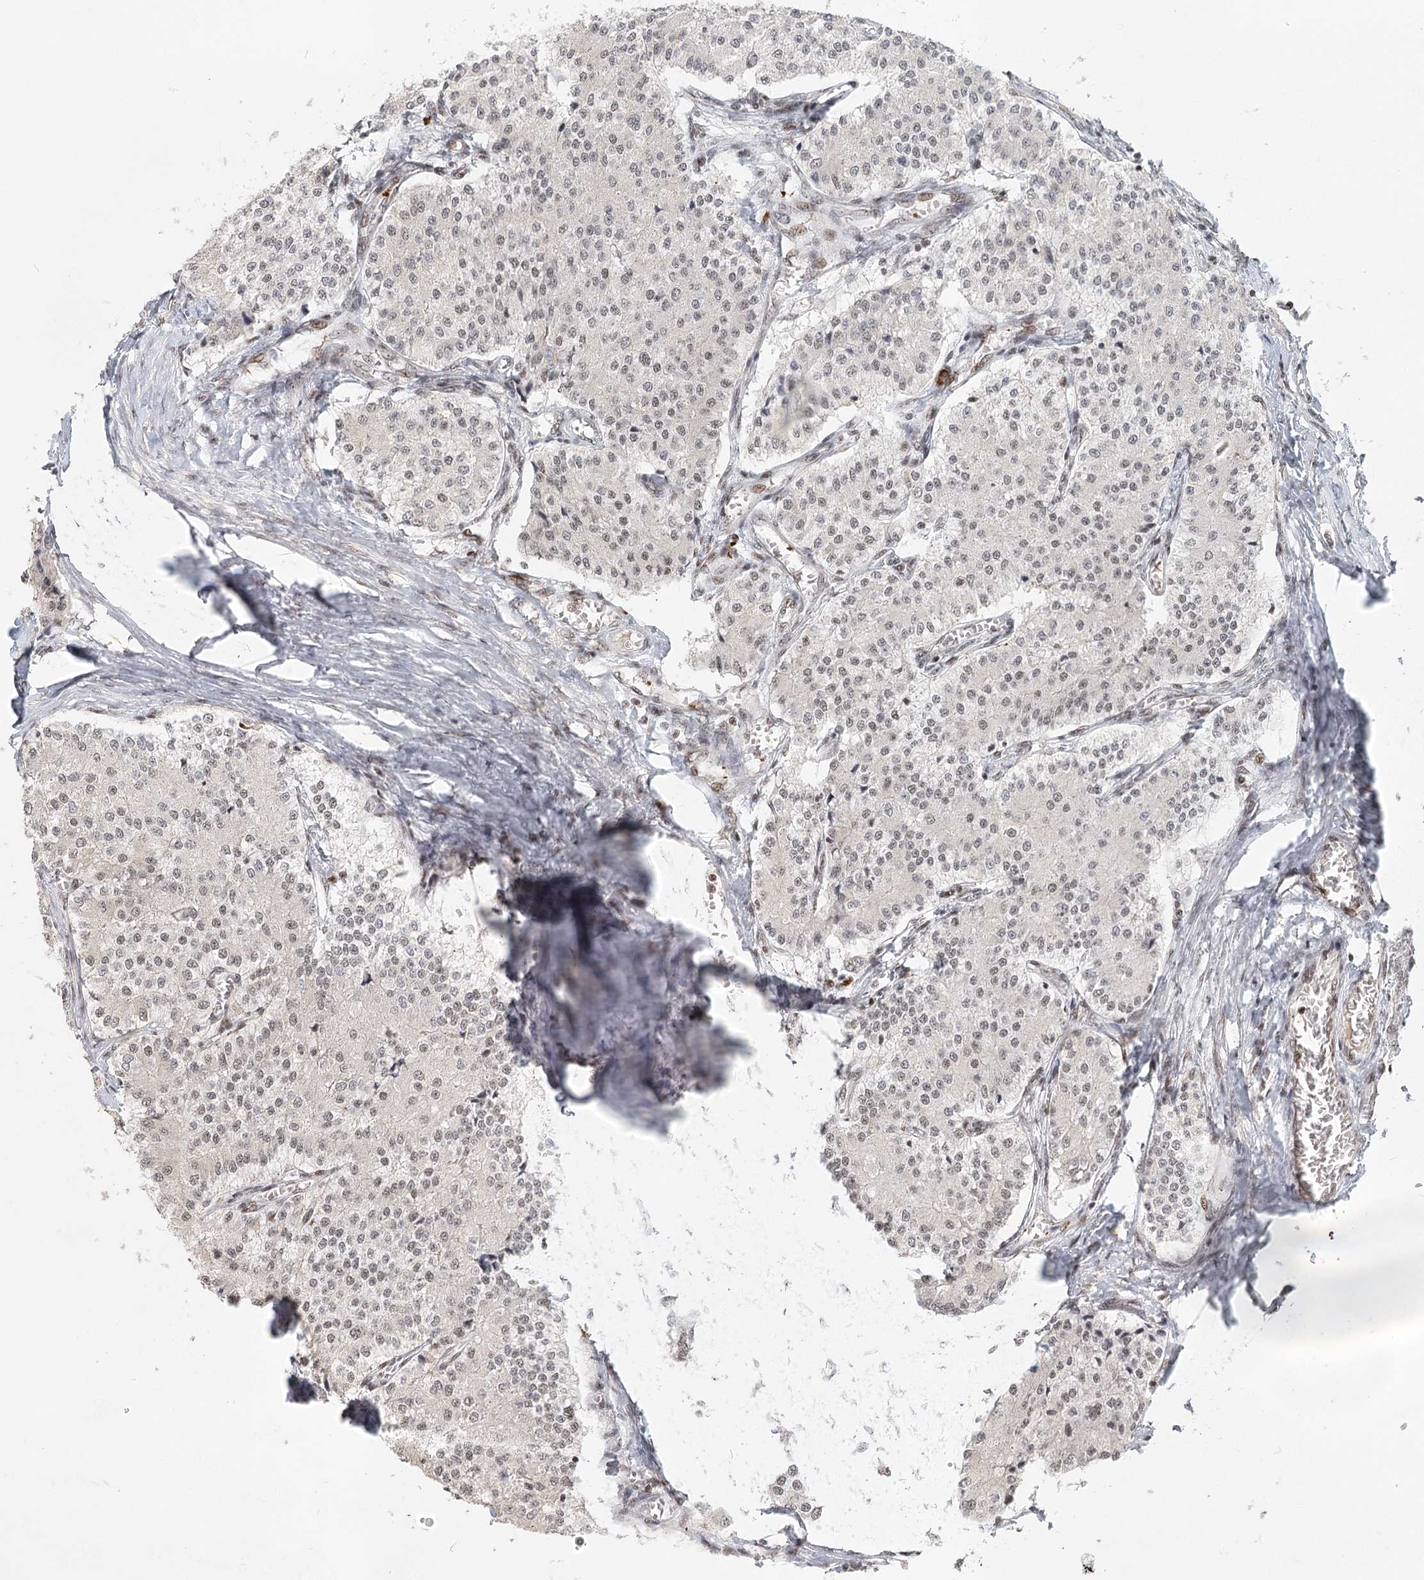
{"staining": {"intensity": "weak", "quantity": ">75%", "location": "nuclear"}, "tissue": "carcinoid", "cell_type": "Tumor cells", "image_type": "cancer", "snomed": [{"axis": "morphology", "description": "Carcinoid, malignant, NOS"}, {"axis": "topography", "description": "Colon"}], "caption": "Immunohistochemical staining of human carcinoid (malignant) reveals low levels of weak nuclear protein positivity in approximately >75% of tumor cells.", "gene": "BNIP5", "patient": {"sex": "female", "age": 52}}